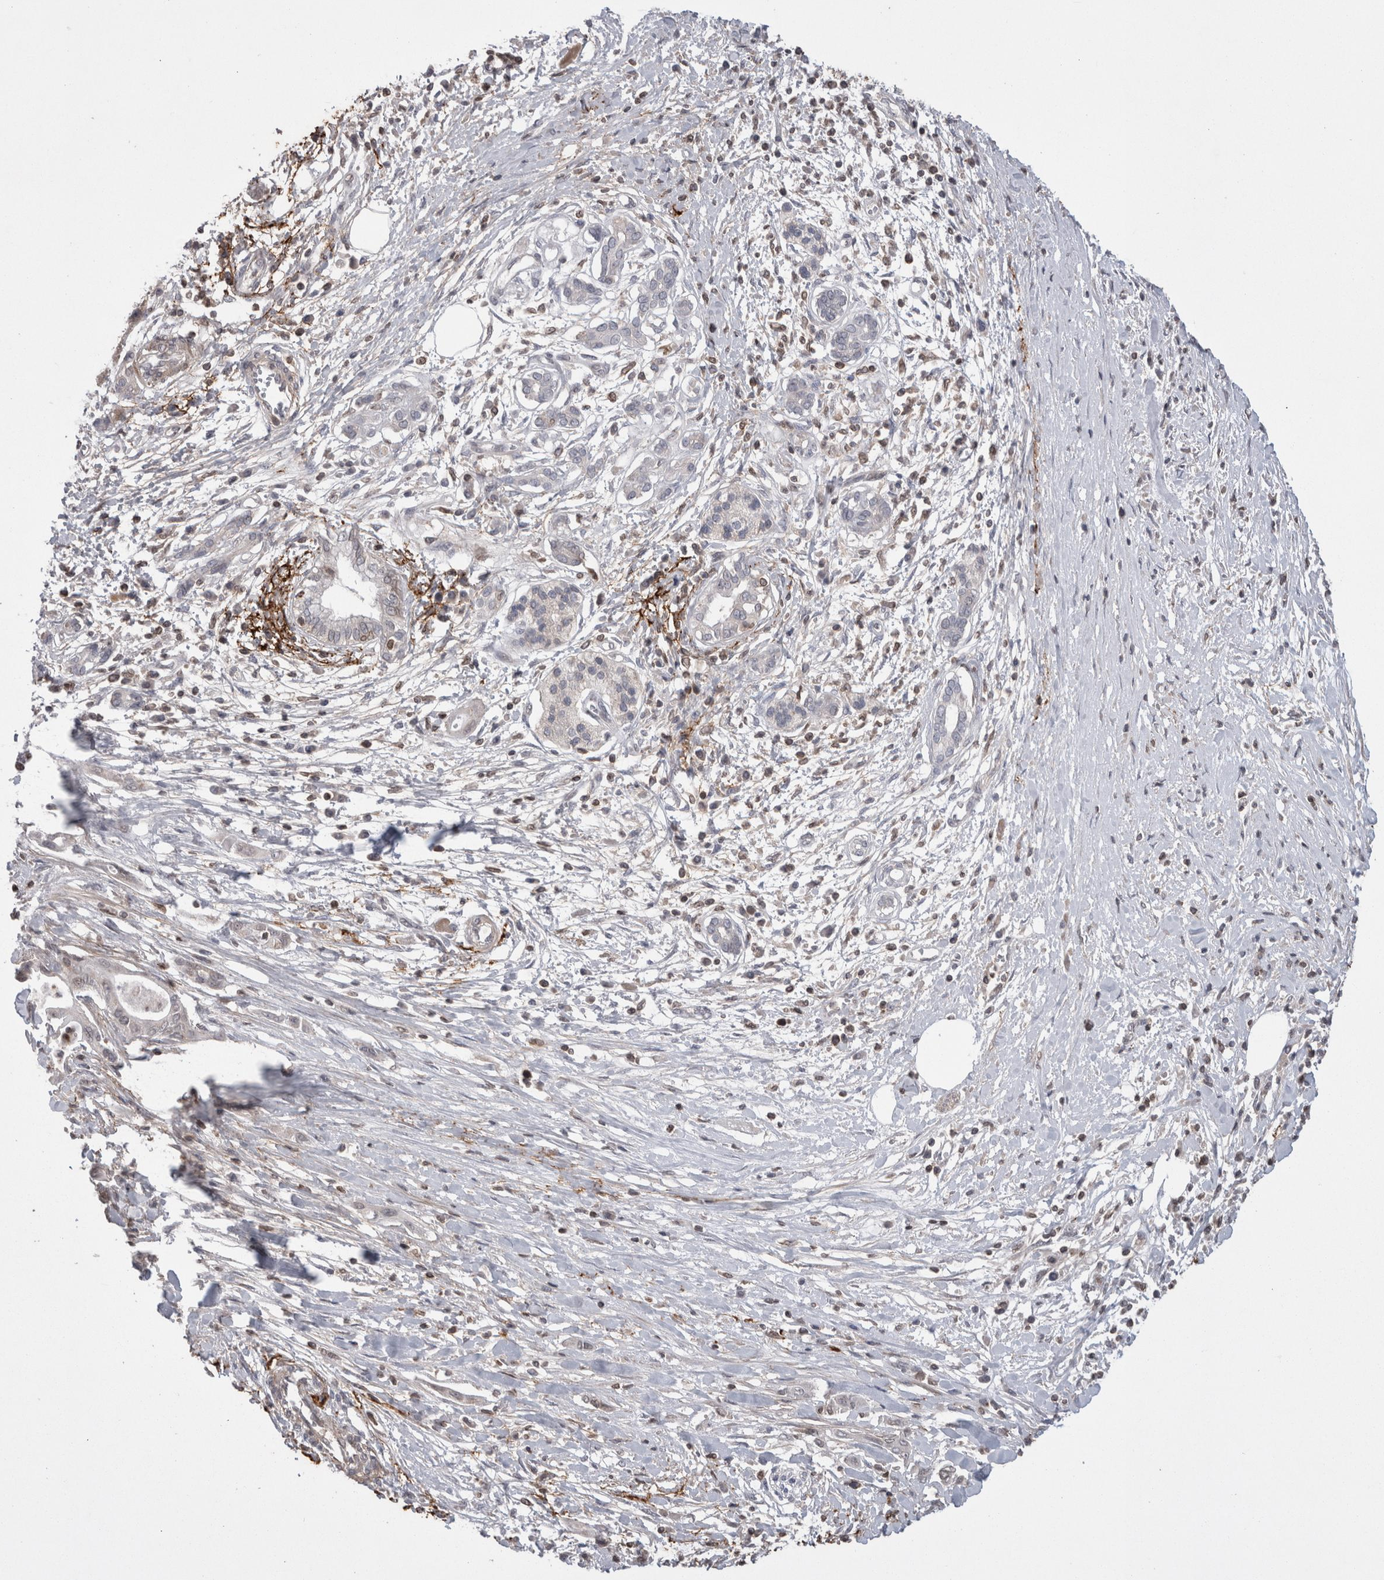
{"staining": {"intensity": "weak", "quantity": "<25%", "location": "nuclear"}, "tissue": "pancreatic cancer", "cell_type": "Tumor cells", "image_type": "cancer", "snomed": [{"axis": "morphology", "description": "Adenocarcinoma, NOS"}, {"axis": "topography", "description": "Pancreas"}], "caption": "Pancreatic adenocarcinoma was stained to show a protein in brown. There is no significant positivity in tumor cells.", "gene": "DARS2", "patient": {"sex": "male", "age": 58}}